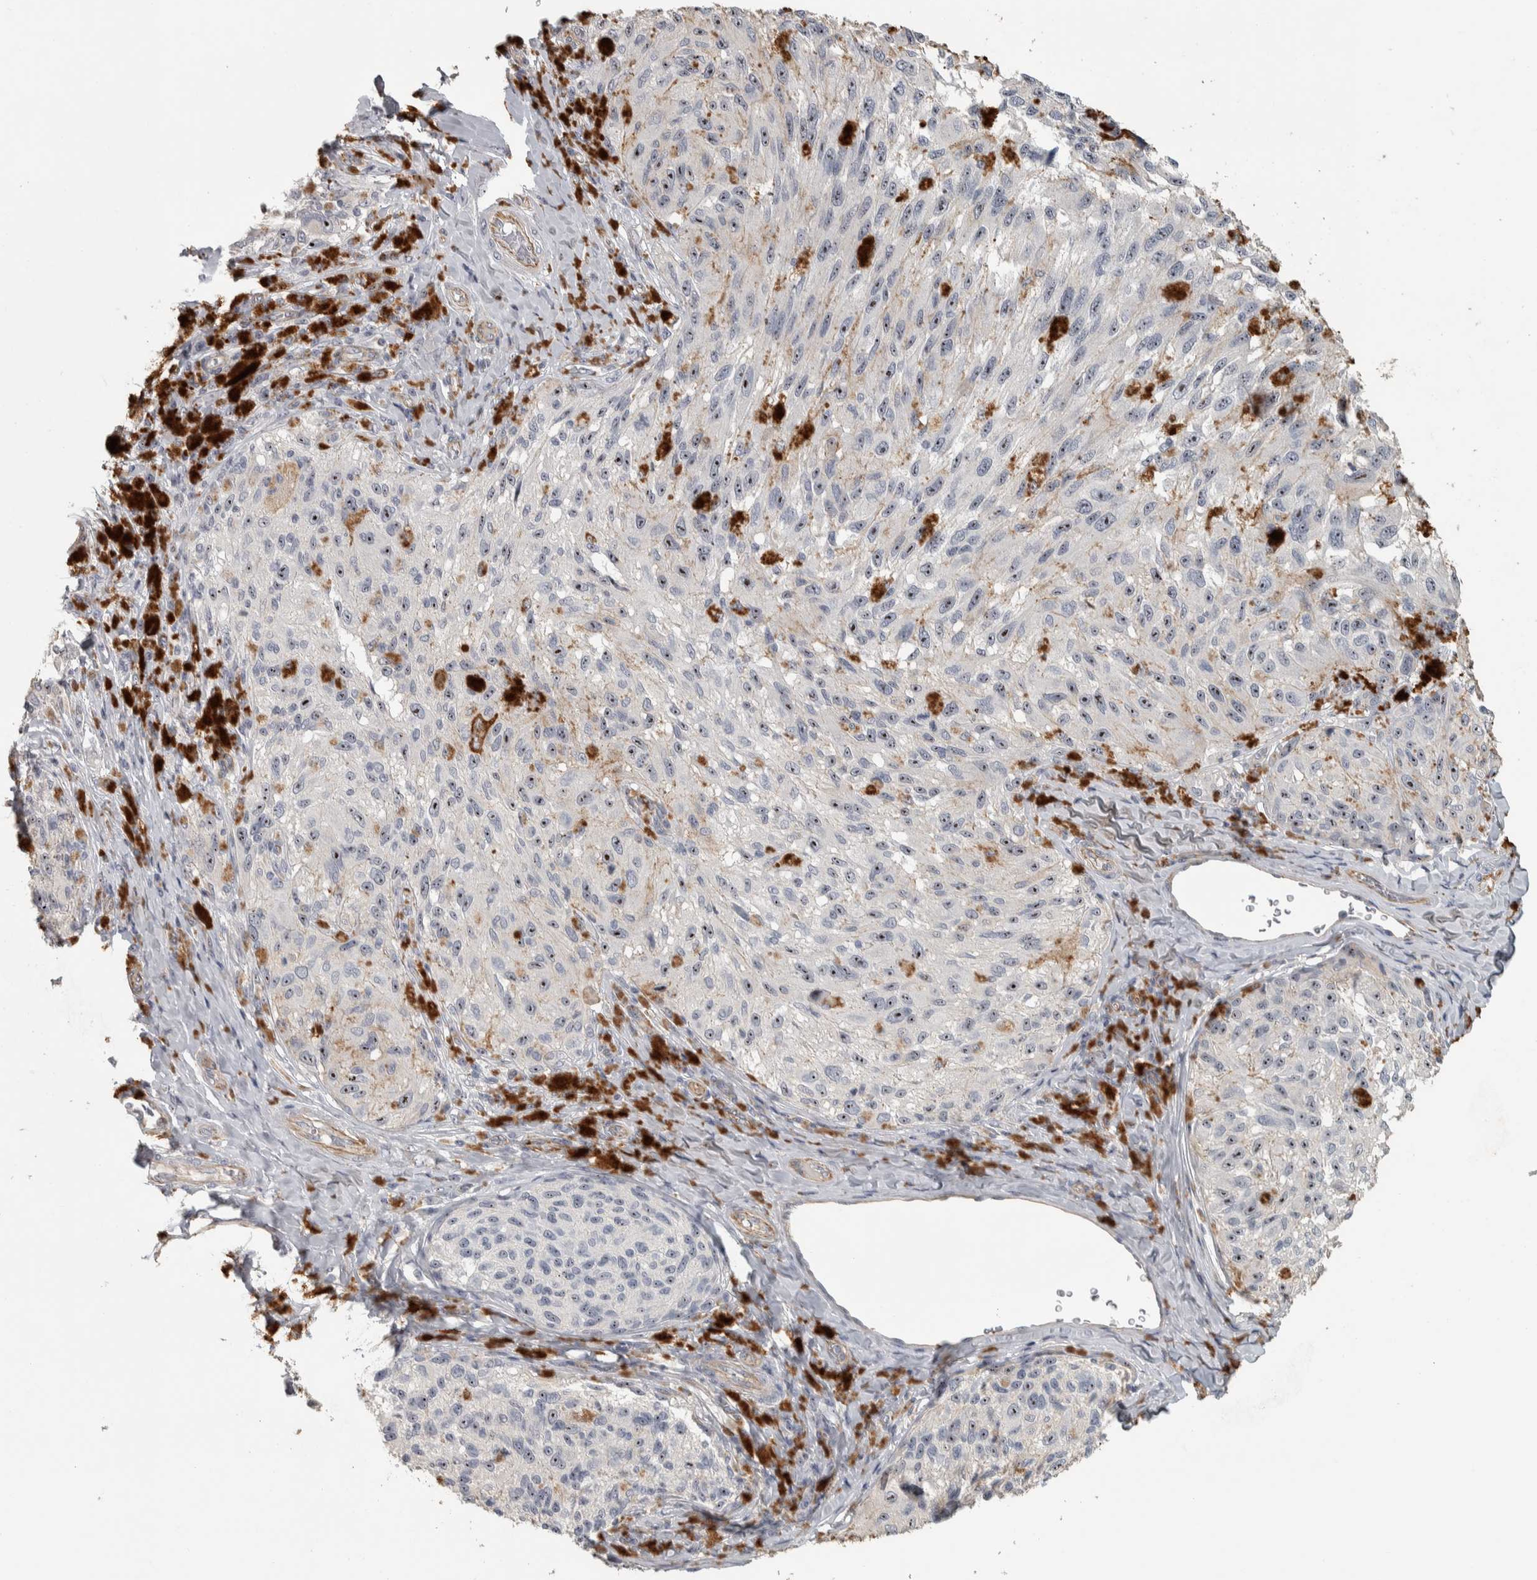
{"staining": {"intensity": "moderate", "quantity": "25%-75%", "location": "nuclear"}, "tissue": "melanoma", "cell_type": "Tumor cells", "image_type": "cancer", "snomed": [{"axis": "morphology", "description": "Malignant melanoma, NOS"}, {"axis": "topography", "description": "Skin"}], "caption": "This histopathology image shows IHC staining of melanoma, with medium moderate nuclear staining in approximately 25%-75% of tumor cells.", "gene": "DCAF10", "patient": {"sex": "female", "age": 73}}